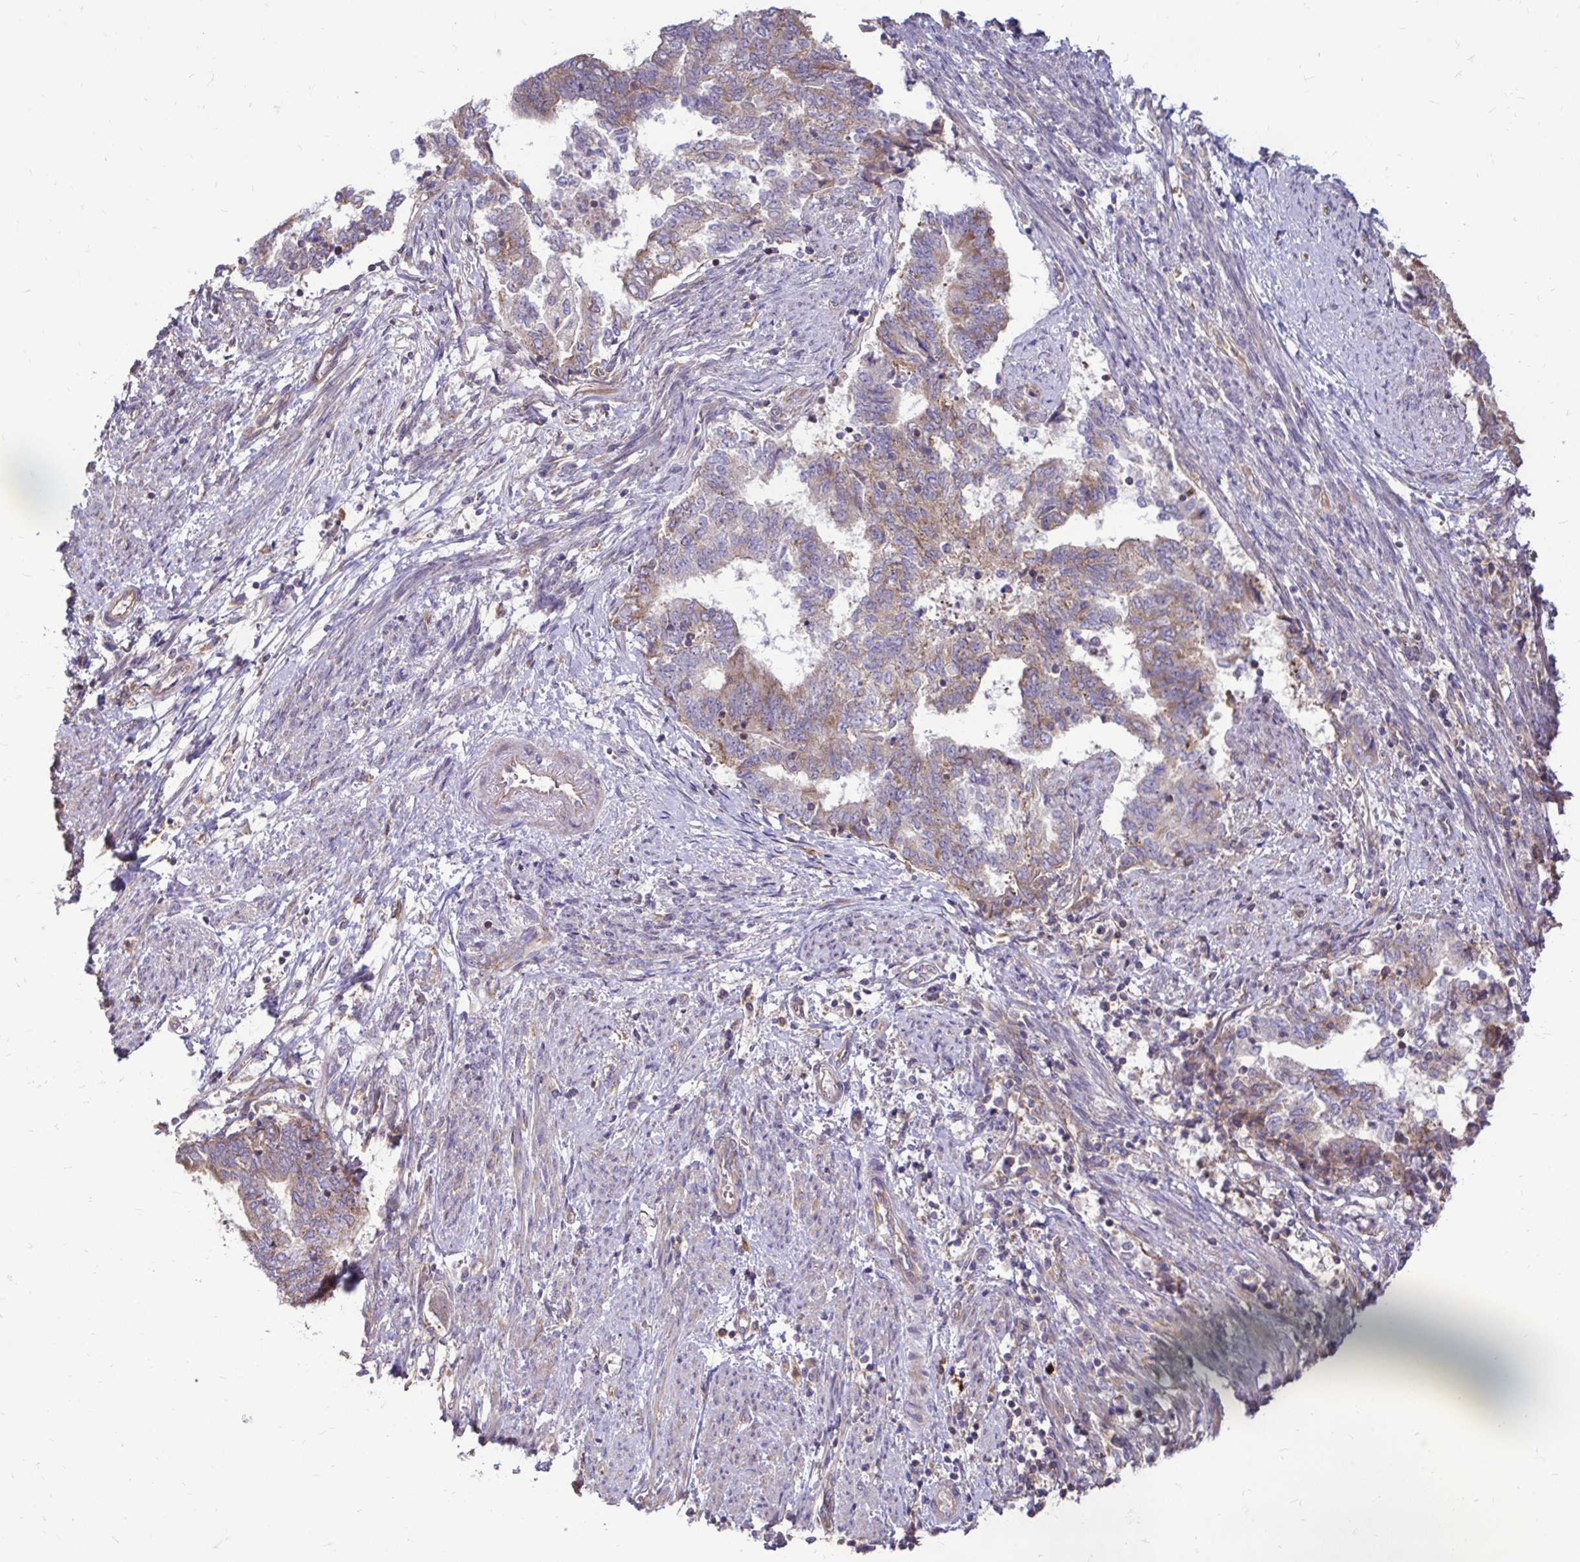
{"staining": {"intensity": "moderate", "quantity": "25%-75%", "location": "cytoplasmic/membranous"}, "tissue": "endometrial cancer", "cell_type": "Tumor cells", "image_type": "cancer", "snomed": [{"axis": "morphology", "description": "Adenocarcinoma, NOS"}, {"axis": "topography", "description": "Endometrium"}], "caption": "A high-resolution micrograph shows immunohistochemistry staining of adenocarcinoma (endometrial), which shows moderate cytoplasmic/membranous positivity in approximately 25%-75% of tumor cells.", "gene": "FMR1", "patient": {"sex": "female", "age": 65}}